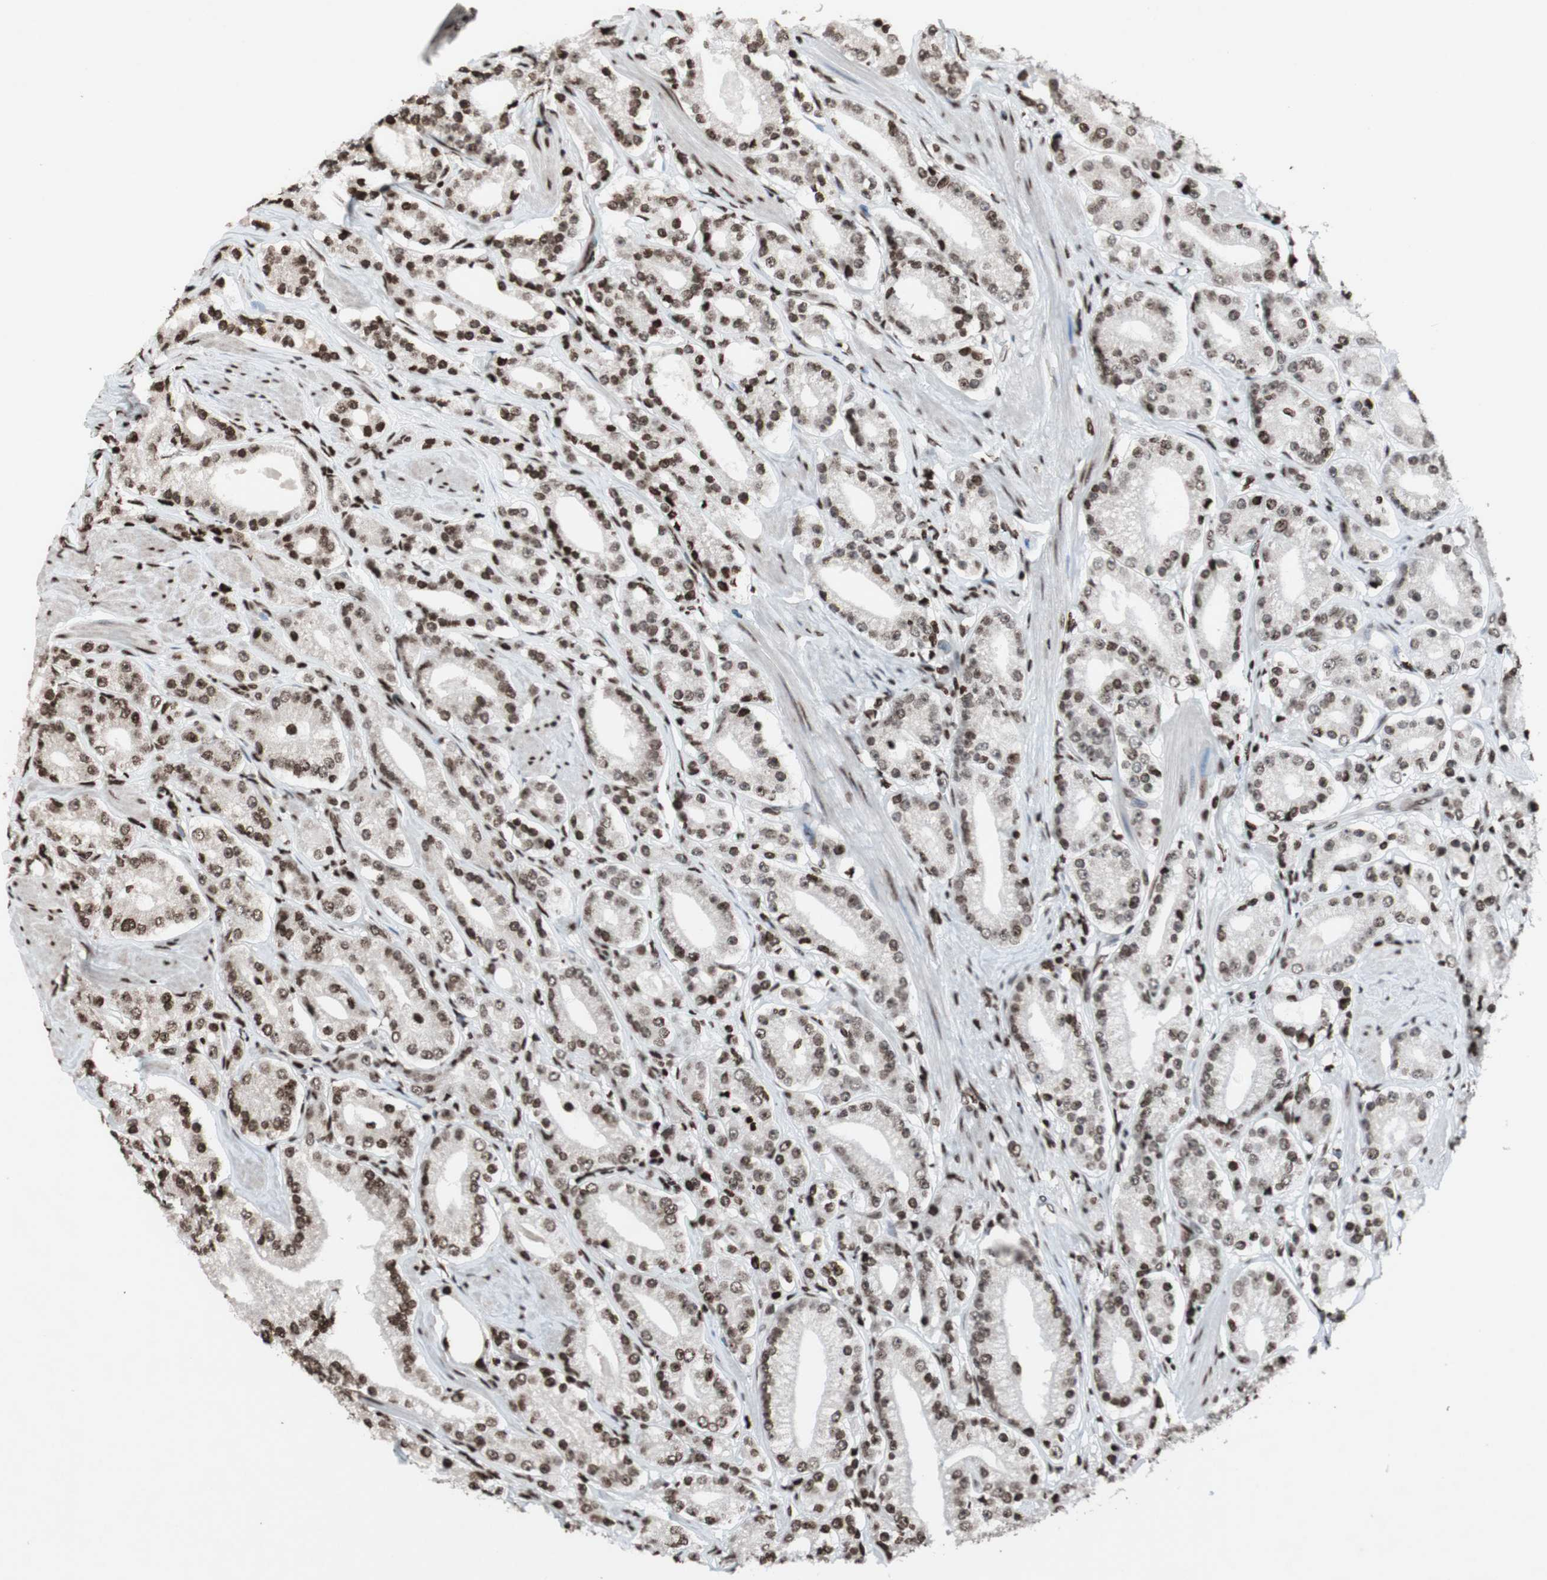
{"staining": {"intensity": "moderate", "quantity": ">75%", "location": "nuclear"}, "tissue": "prostate cancer", "cell_type": "Tumor cells", "image_type": "cancer", "snomed": [{"axis": "morphology", "description": "Adenocarcinoma, Low grade"}, {"axis": "topography", "description": "Prostate"}], "caption": "Moderate nuclear positivity for a protein is present in about >75% of tumor cells of prostate adenocarcinoma (low-grade) using immunohistochemistry.", "gene": "NCOA3", "patient": {"sex": "male", "age": 63}}